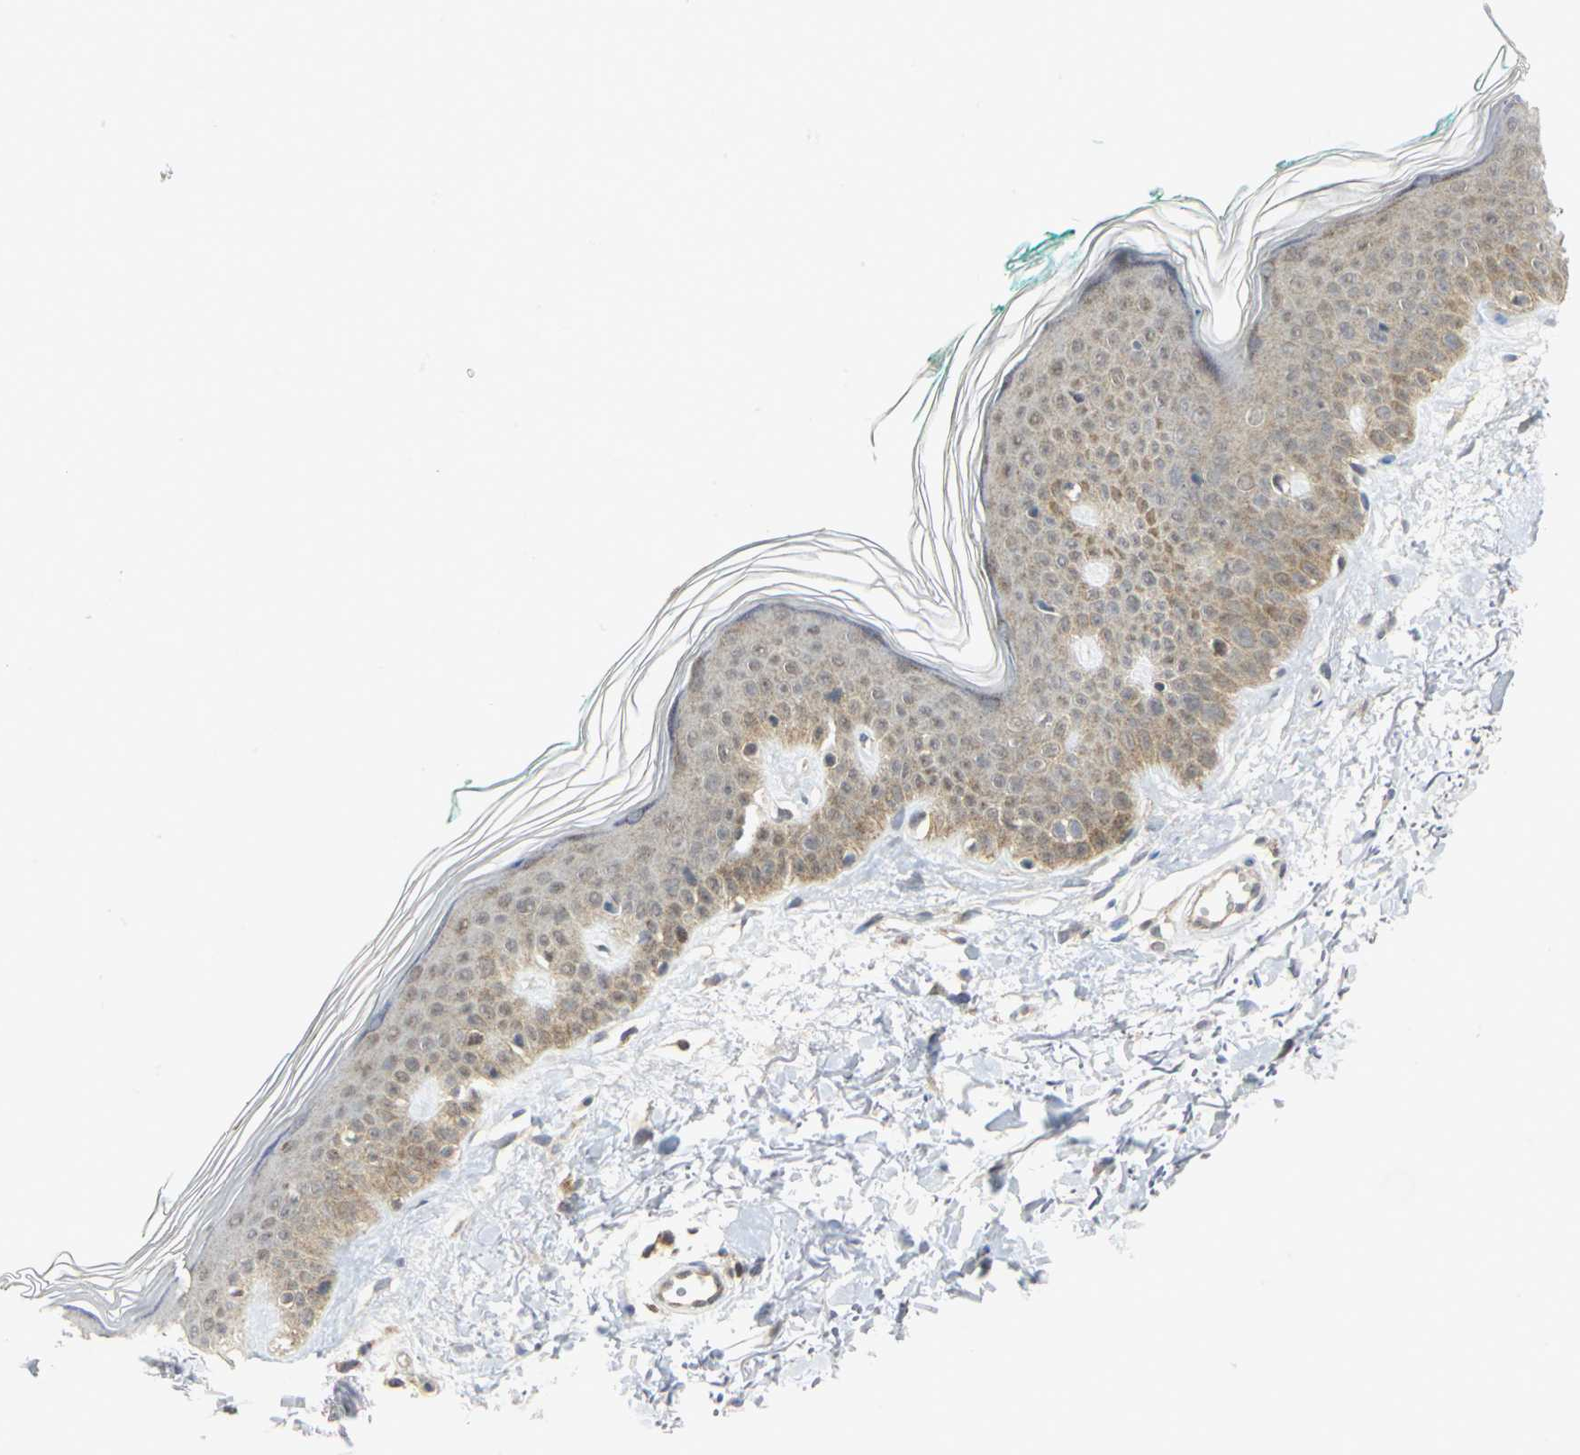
{"staining": {"intensity": "moderate", "quantity": ">75%", "location": "cytoplasmic/membranous"}, "tissue": "skin", "cell_type": "Fibroblasts", "image_type": "normal", "snomed": [{"axis": "morphology", "description": "Normal tissue, NOS"}, {"axis": "topography", "description": "Skin"}], "caption": "Moderate cytoplasmic/membranous protein positivity is identified in about >75% of fibroblasts in skin. (DAB (3,3'-diaminobenzidine) = brown stain, brightfield microscopy at high magnification).", "gene": "PPIA", "patient": {"sex": "male", "age": 71}}